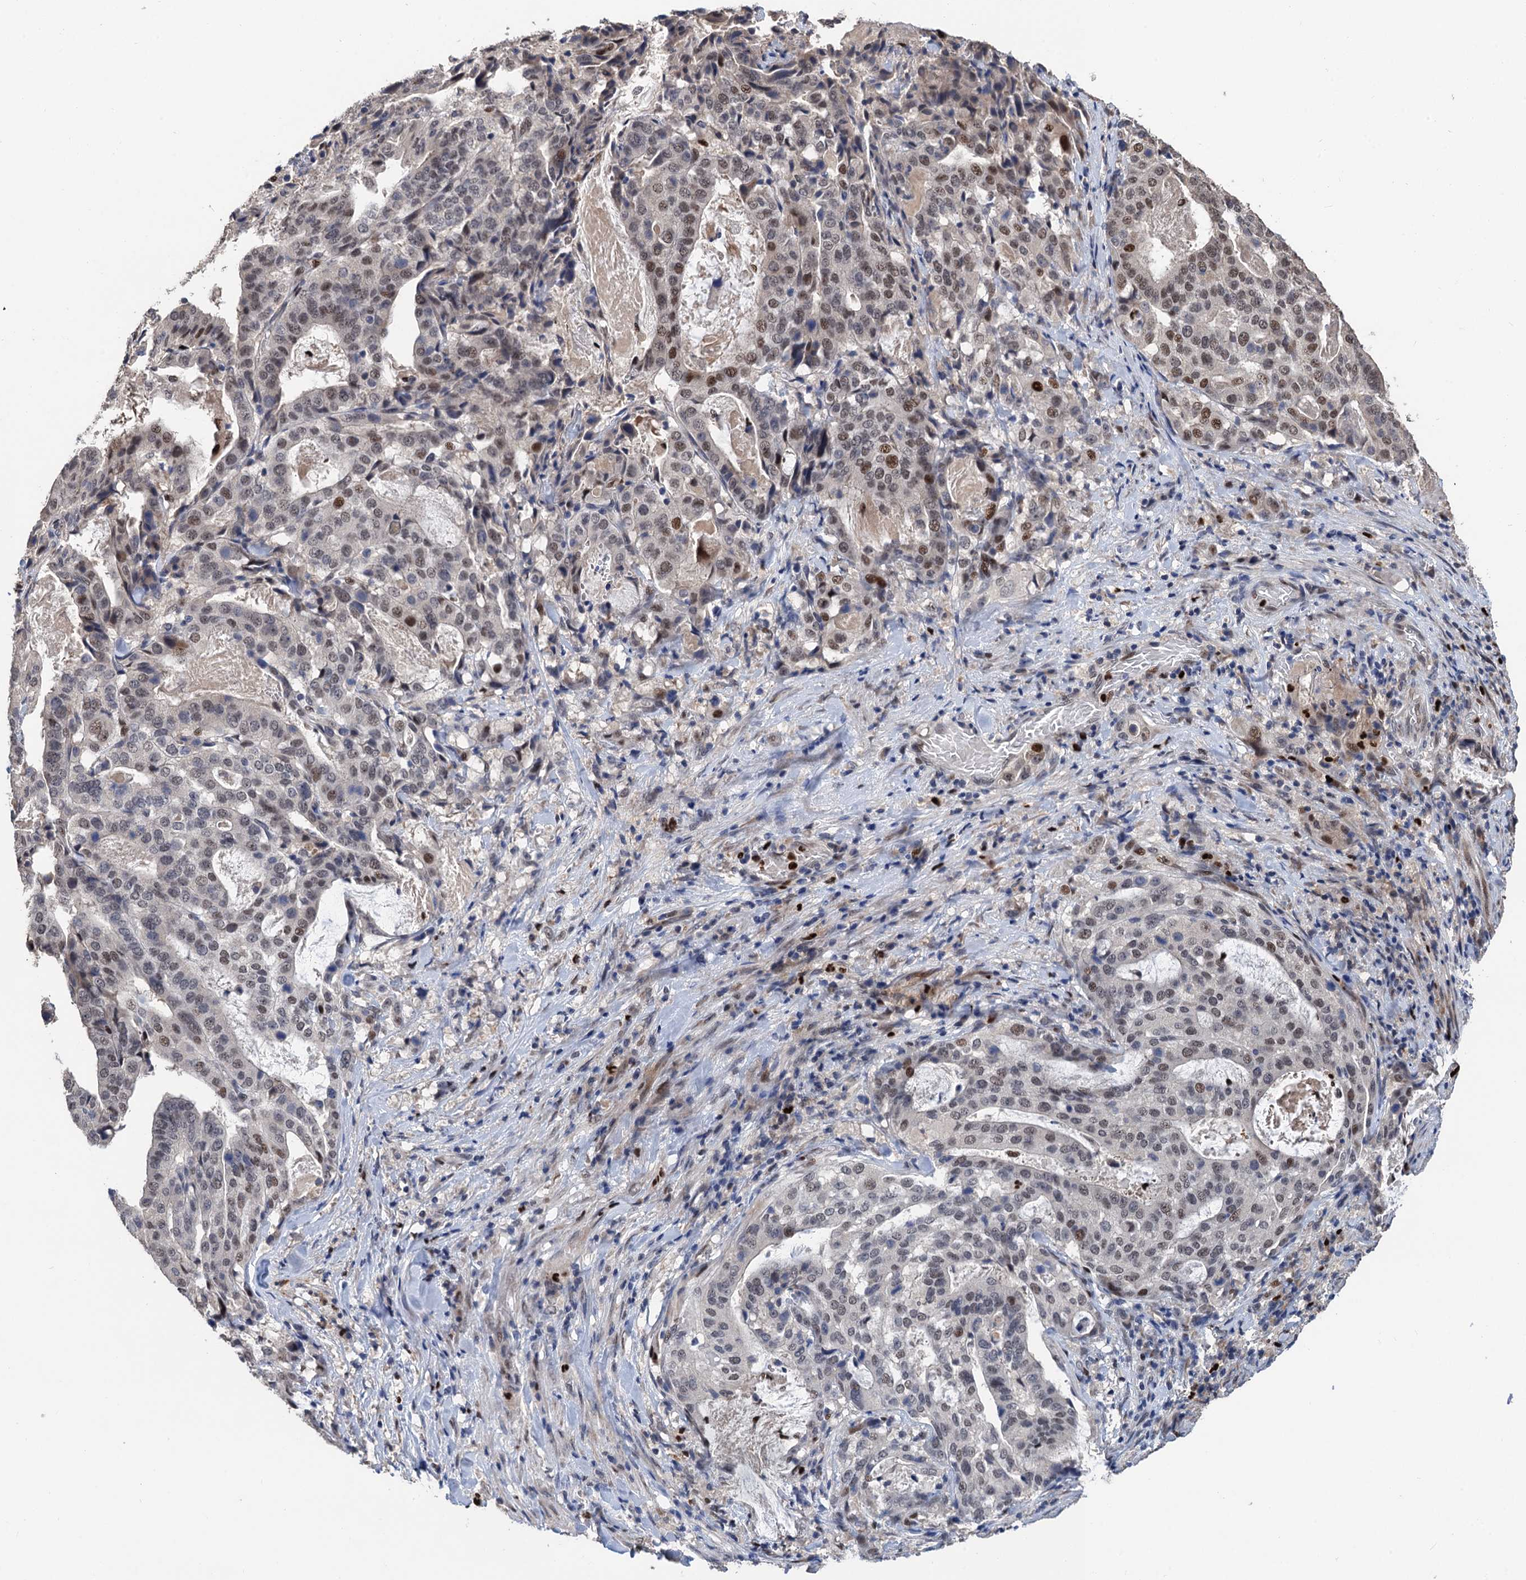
{"staining": {"intensity": "moderate", "quantity": "25%-75%", "location": "nuclear"}, "tissue": "stomach cancer", "cell_type": "Tumor cells", "image_type": "cancer", "snomed": [{"axis": "morphology", "description": "Adenocarcinoma, NOS"}, {"axis": "topography", "description": "Stomach"}], "caption": "Immunohistochemistry (IHC) of stomach adenocarcinoma displays medium levels of moderate nuclear positivity in approximately 25%-75% of tumor cells.", "gene": "TSEN34", "patient": {"sex": "male", "age": 48}}